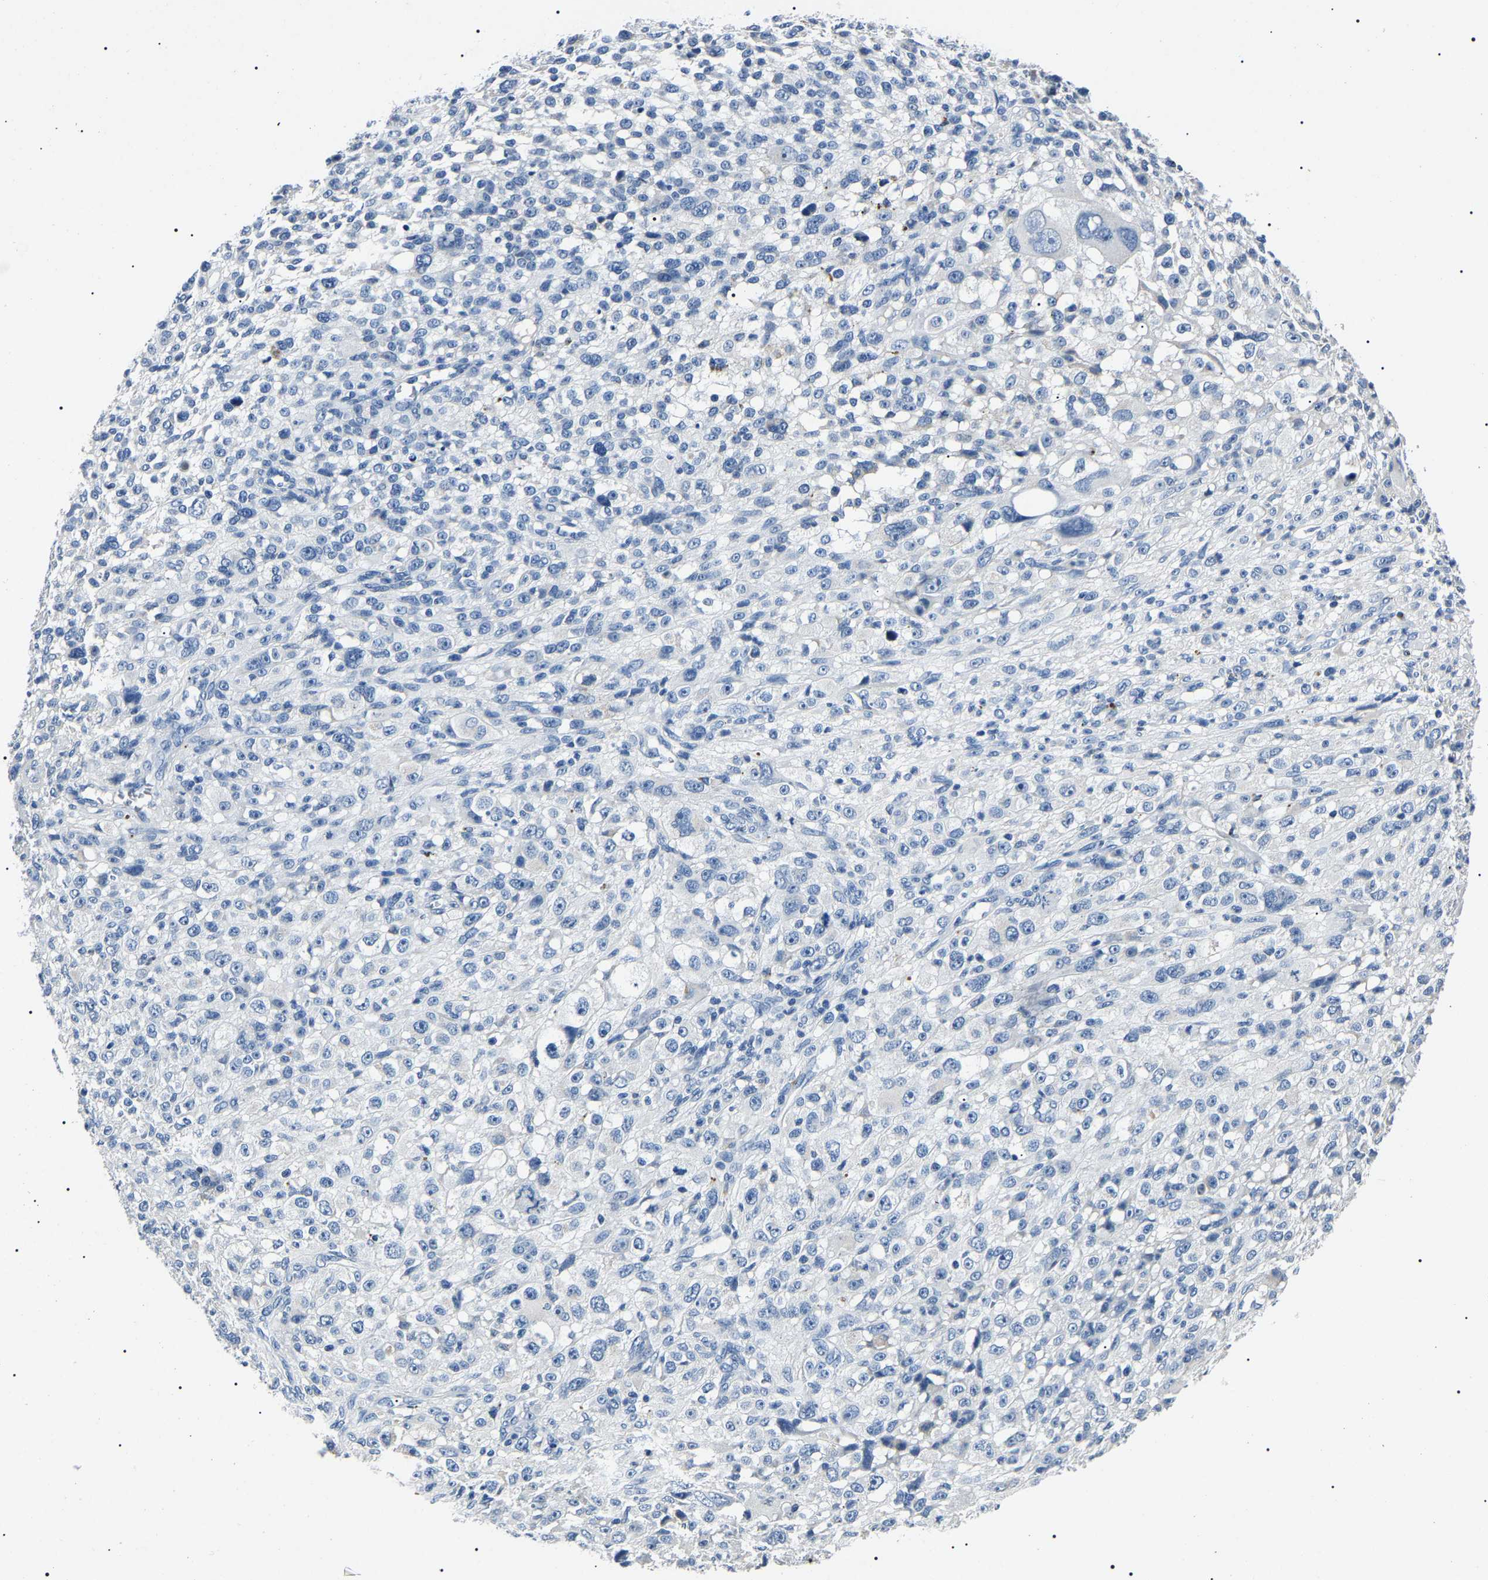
{"staining": {"intensity": "negative", "quantity": "none", "location": "none"}, "tissue": "melanoma", "cell_type": "Tumor cells", "image_type": "cancer", "snomed": [{"axis": "morphology", "description": "Malignant melanoma, NOS"}, {"axis": "topography", "description": "Skin"}], "caption": "Immunohistochemistry (IHC) photomicrograph of neoplastic tissue: human malignant melanoma stained with DAB (3,3'-diaminobenzidine) displays no significant protein expression in tumor cells.", "gene": "KLK15", "patient": {"sex": "female", "age": 55}}